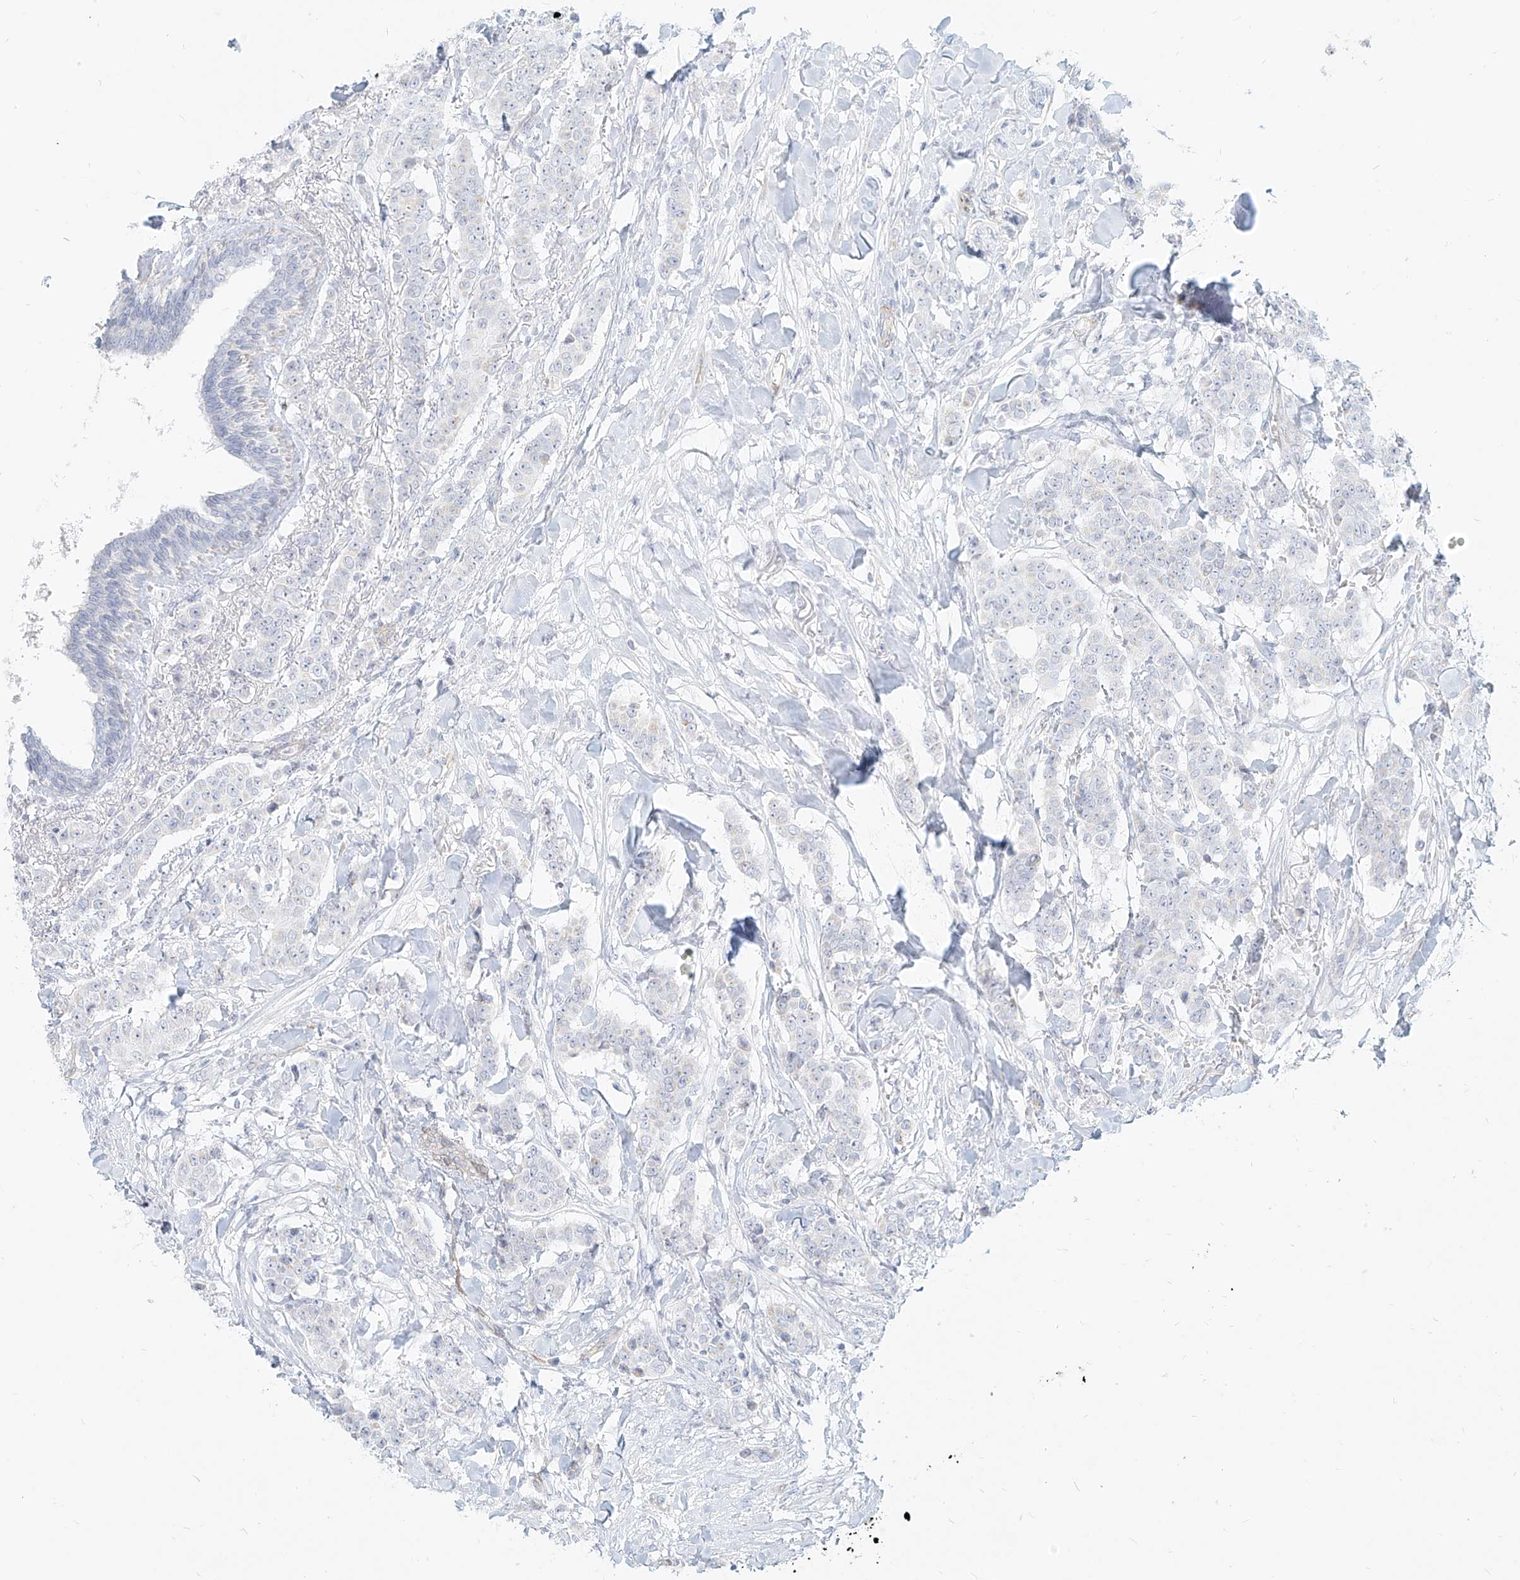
{"staining": {"intensity": "negative", "quantity": "none", "location": "none"}, "tissue": "breast cancer", "cell_type": "Tumor cells", "image_type": "cancer", "snomed": [{"axis": "morphology", "description": "Duct carcinoma"}, {"axis": "topography", "description": "Breast"}], "caption": "A high-resolution histopathology image shows immunohistochemistry (IHC) staining of breast cancer (intraductal carcinoma), which reveals no significant staining in tumor cells.", "gene": "ITPKB", "patient": {"sex": "female", "age": 40}}